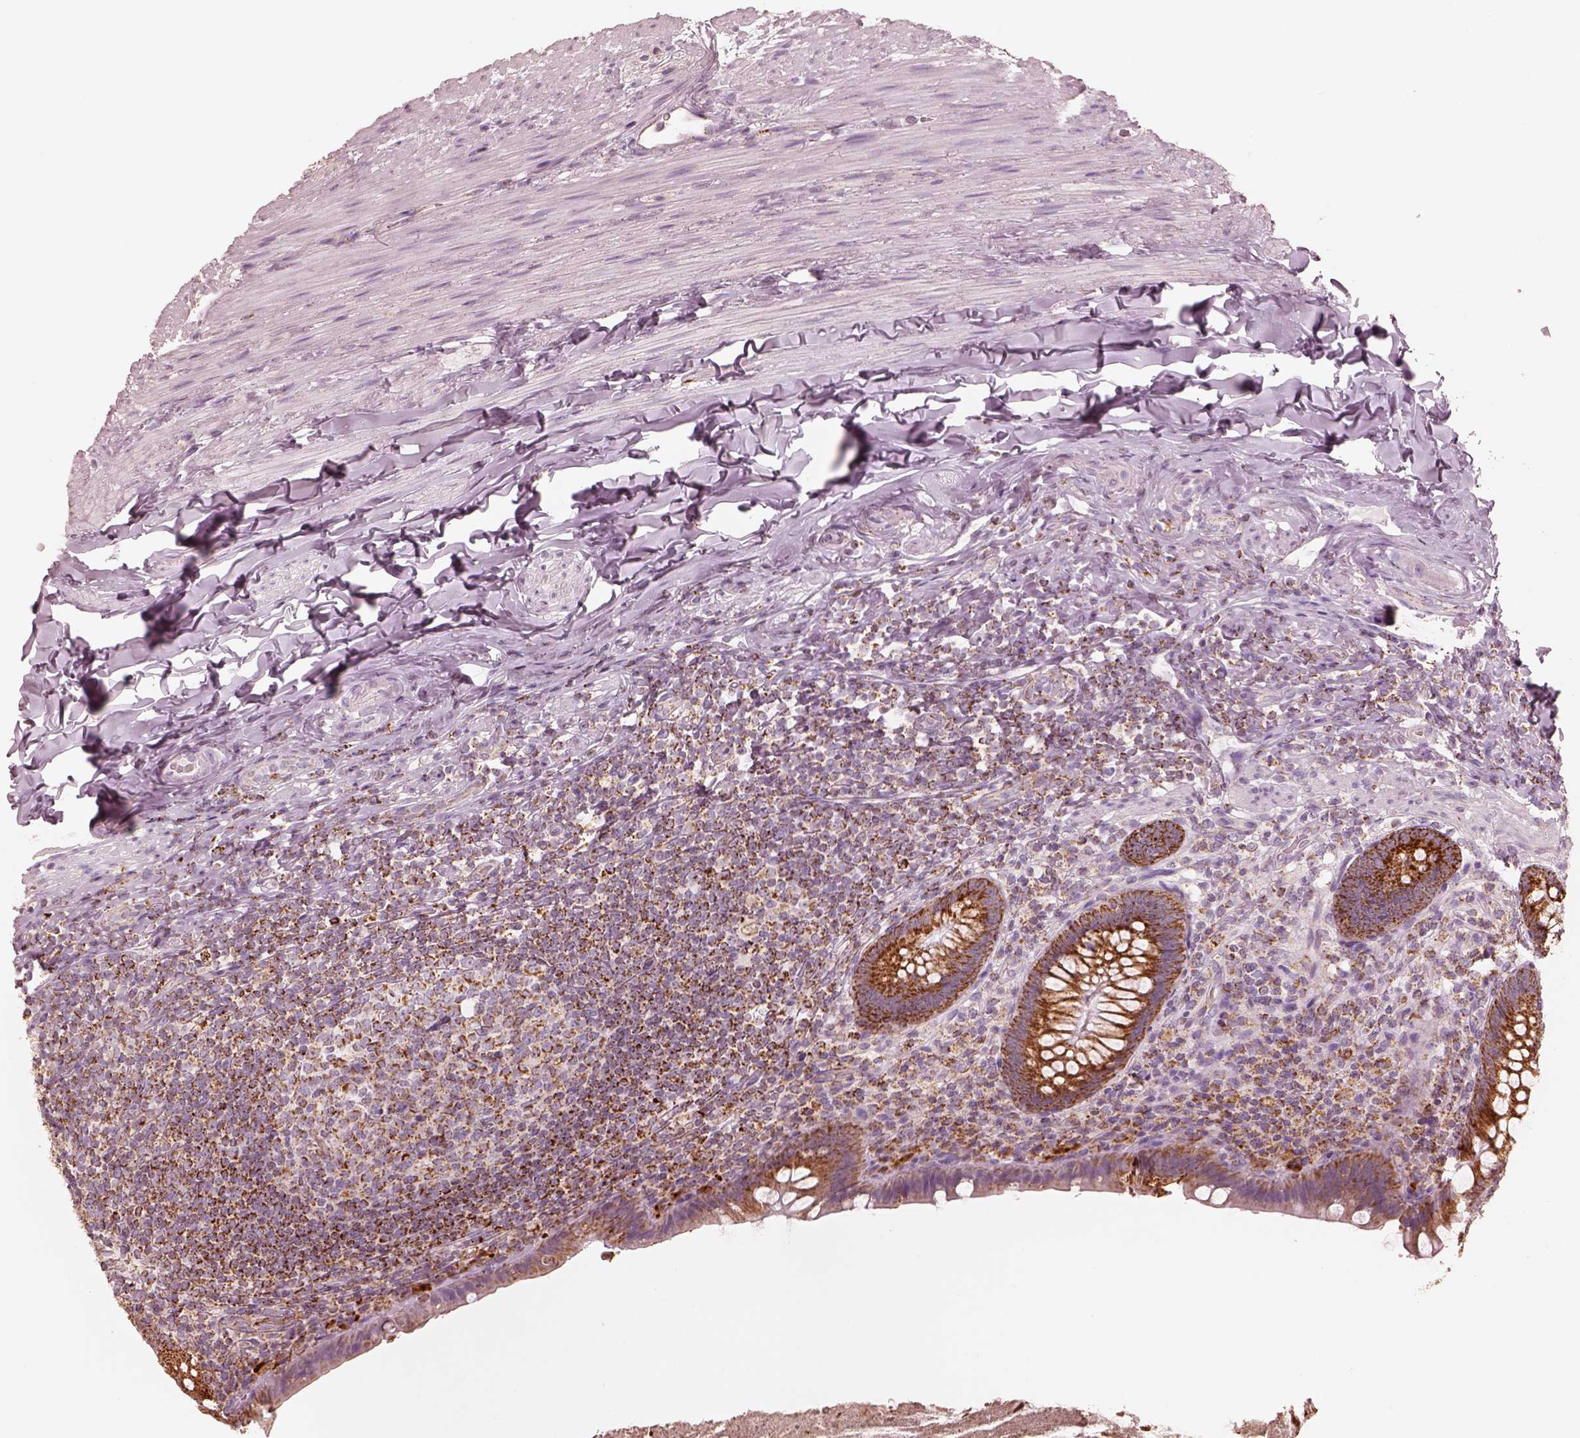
{"staining": {"intensity": "strong", "quantity": ">75%", "location": "cytoplasmic/membranous"}, "tissue": "appendix", "cell_type": "Glandular cells", "image_type": "normal", "snomed": [{"axis": "morphology", "description": "Normal tissue, NOS"}, {"axis": "topography", "description": "Appendix"}], "caption": "High-power microscopy captured an immunohistochemistry (IHC) image of unremarkable appendix, revealing strong cytoplasmic/membranous positivity in about >75% of glandular cells. (DAB IHC with brightfield microscopy, high magnification).", "gene": "ENTPD6", "patient": {"sex": "male", "age": 47}}